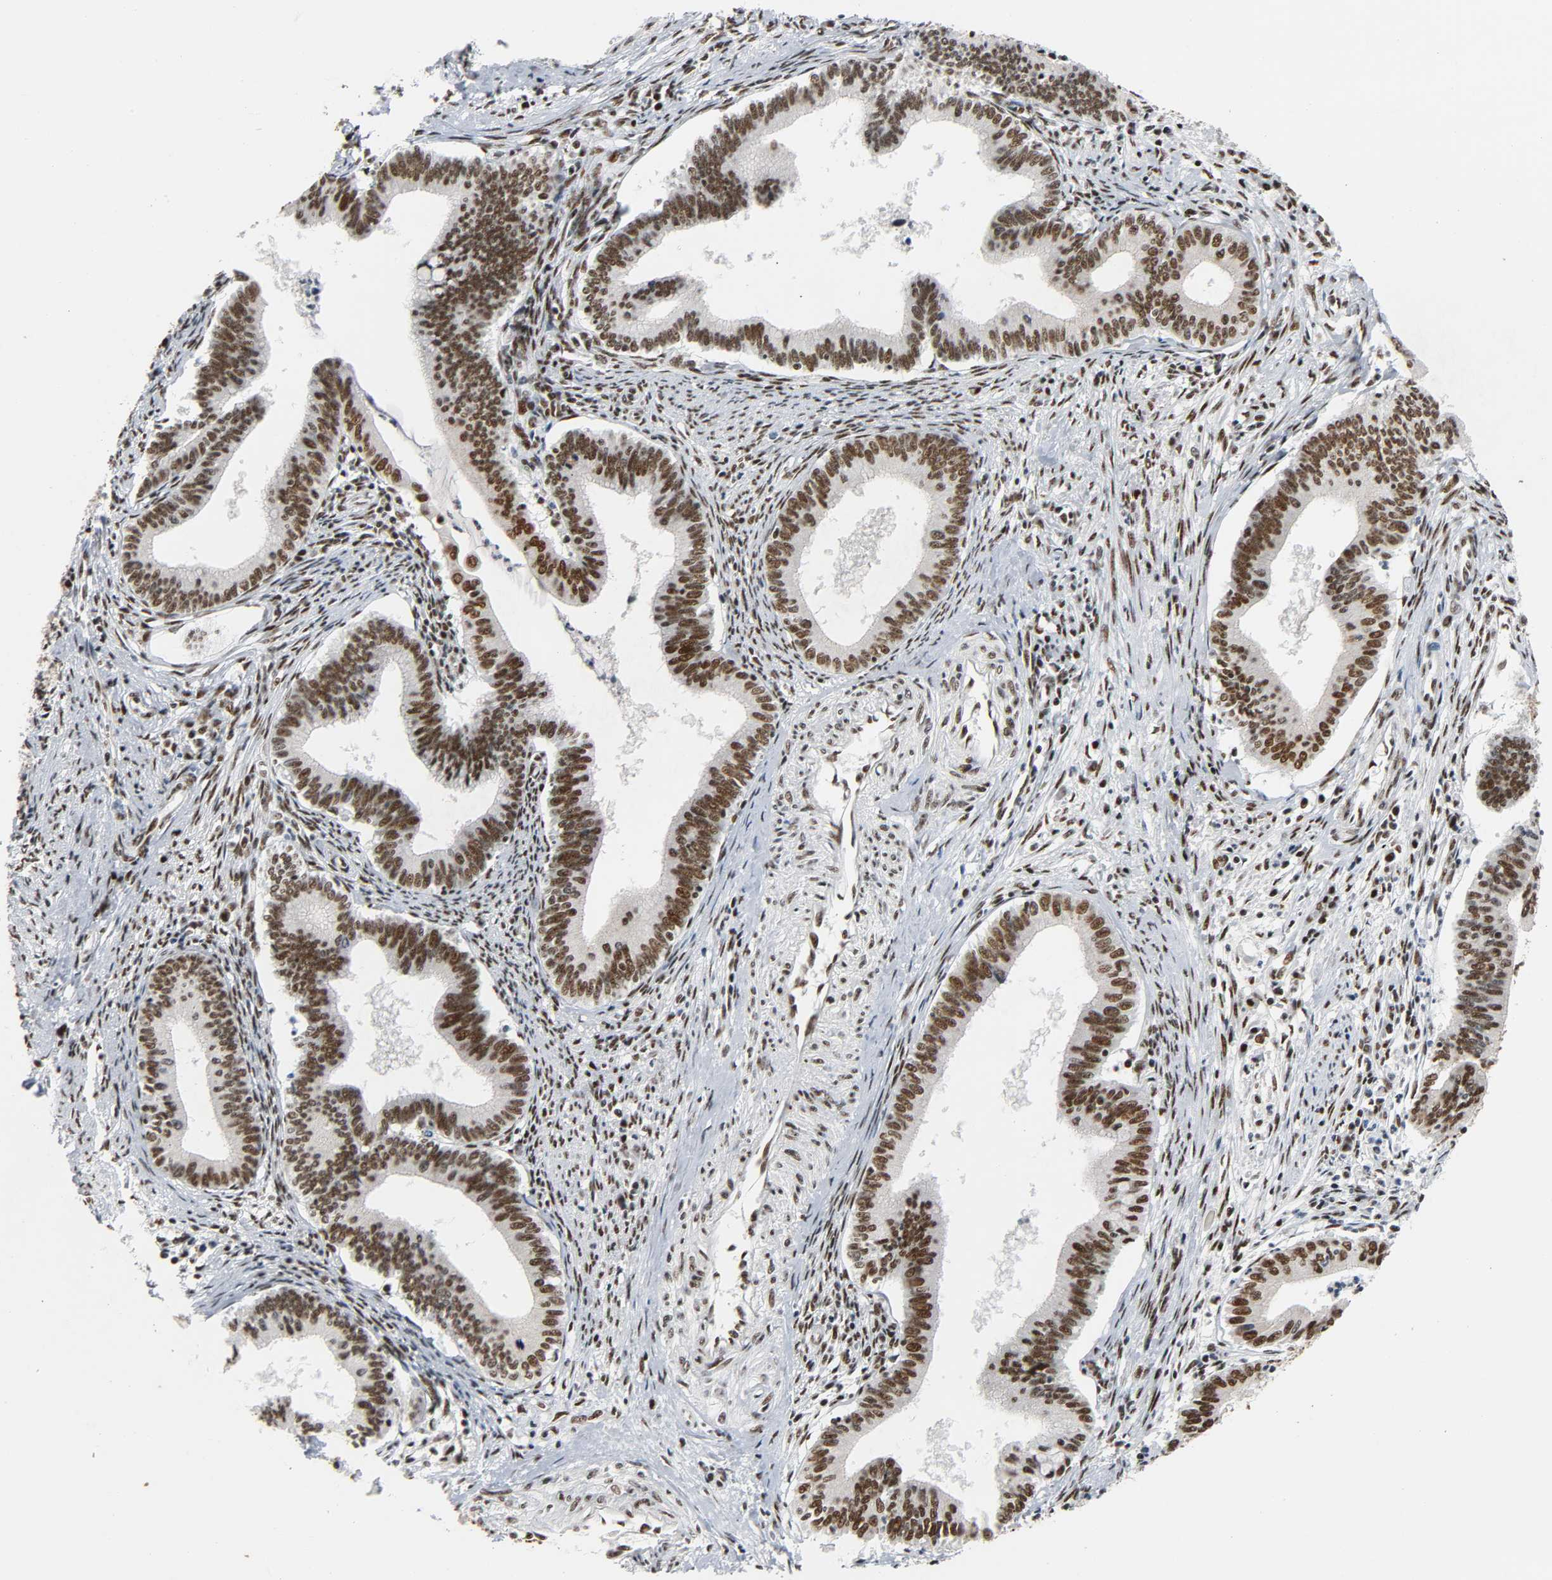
{"staining": {"intensity": "strong", "quantity": ">75%", "location": "nuclear"}, "tissue": "cervical cancer", "cell_type": "Tumor cells", "image_type": "cancer", "snomed": [{"axis": "morphology", "description": "Adenocarcinoma, NOS"}, {"axis": "topography", "description": "Cervix"}], "caption": "Tumor cells reveal high levels of strong nuclear expression in approximately >75% of cells in cervical cancer (adenocarcinoma). Ihc stains the protein in brown and the nuclei are stained blue.", "gene": "CDK9", "patient": {"sex": "female", "age": 36}}